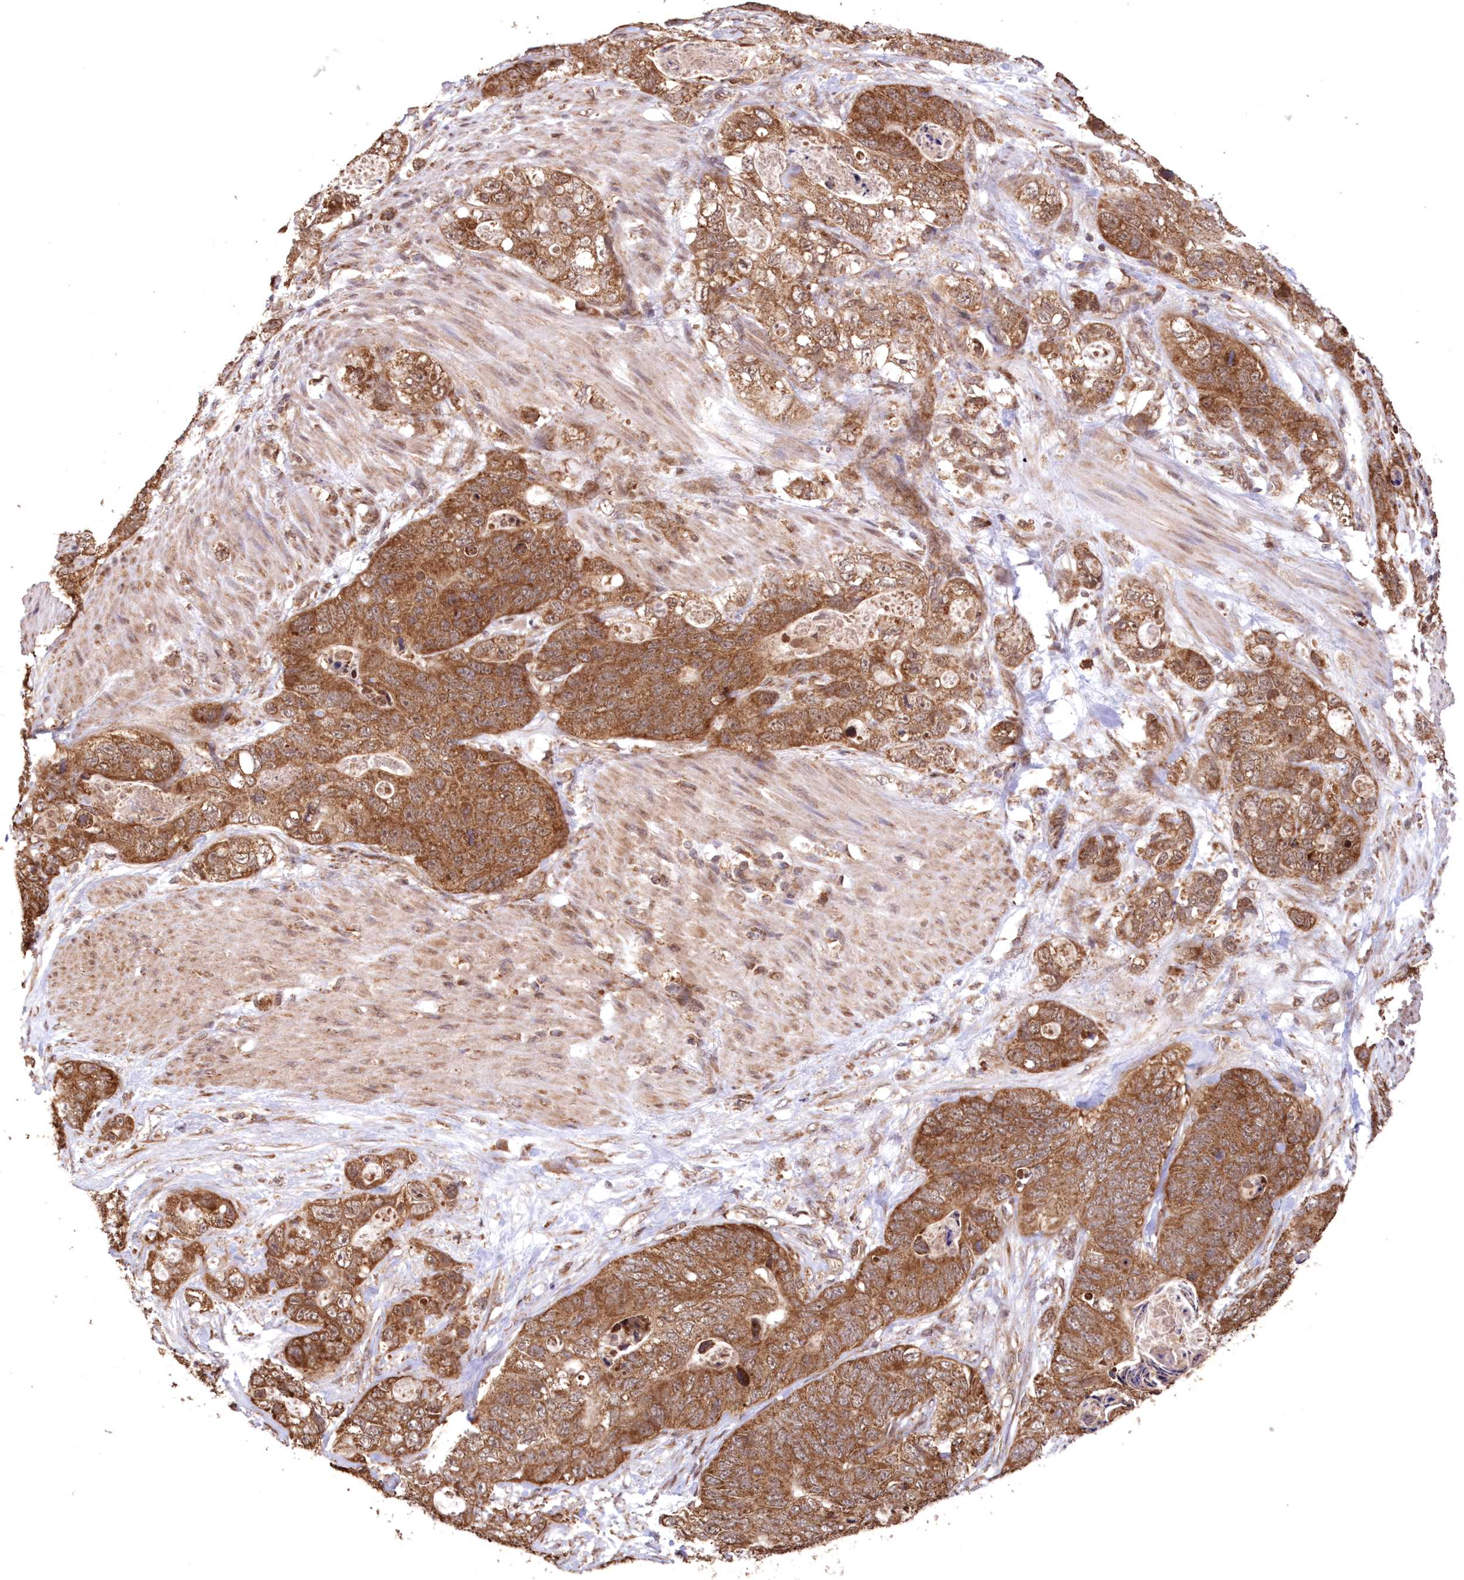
{"staining": {"intensity": "moderate", "quantity": ">75%", "location": "cytoplasmic/membranous"}, "tissue": "stomach cancer", "cell_type": "Tumor cells", "image_type": "cancer", "snomed": [{"axis": "morphology", "description": "Normal tissue, NOS"}, {"axis": "morphology", "description": "Adenocarcinoma, NOS"}, {"axis": "topography", "description": "Stomach"}], "caption": "Tumor cells display medium levels of moderate cytoplasmic/membranous positivity in approximately >75% of cells in stomach cancer.", "gene": "PCBP1", "patient": {"sex": "female", "age": 89}}